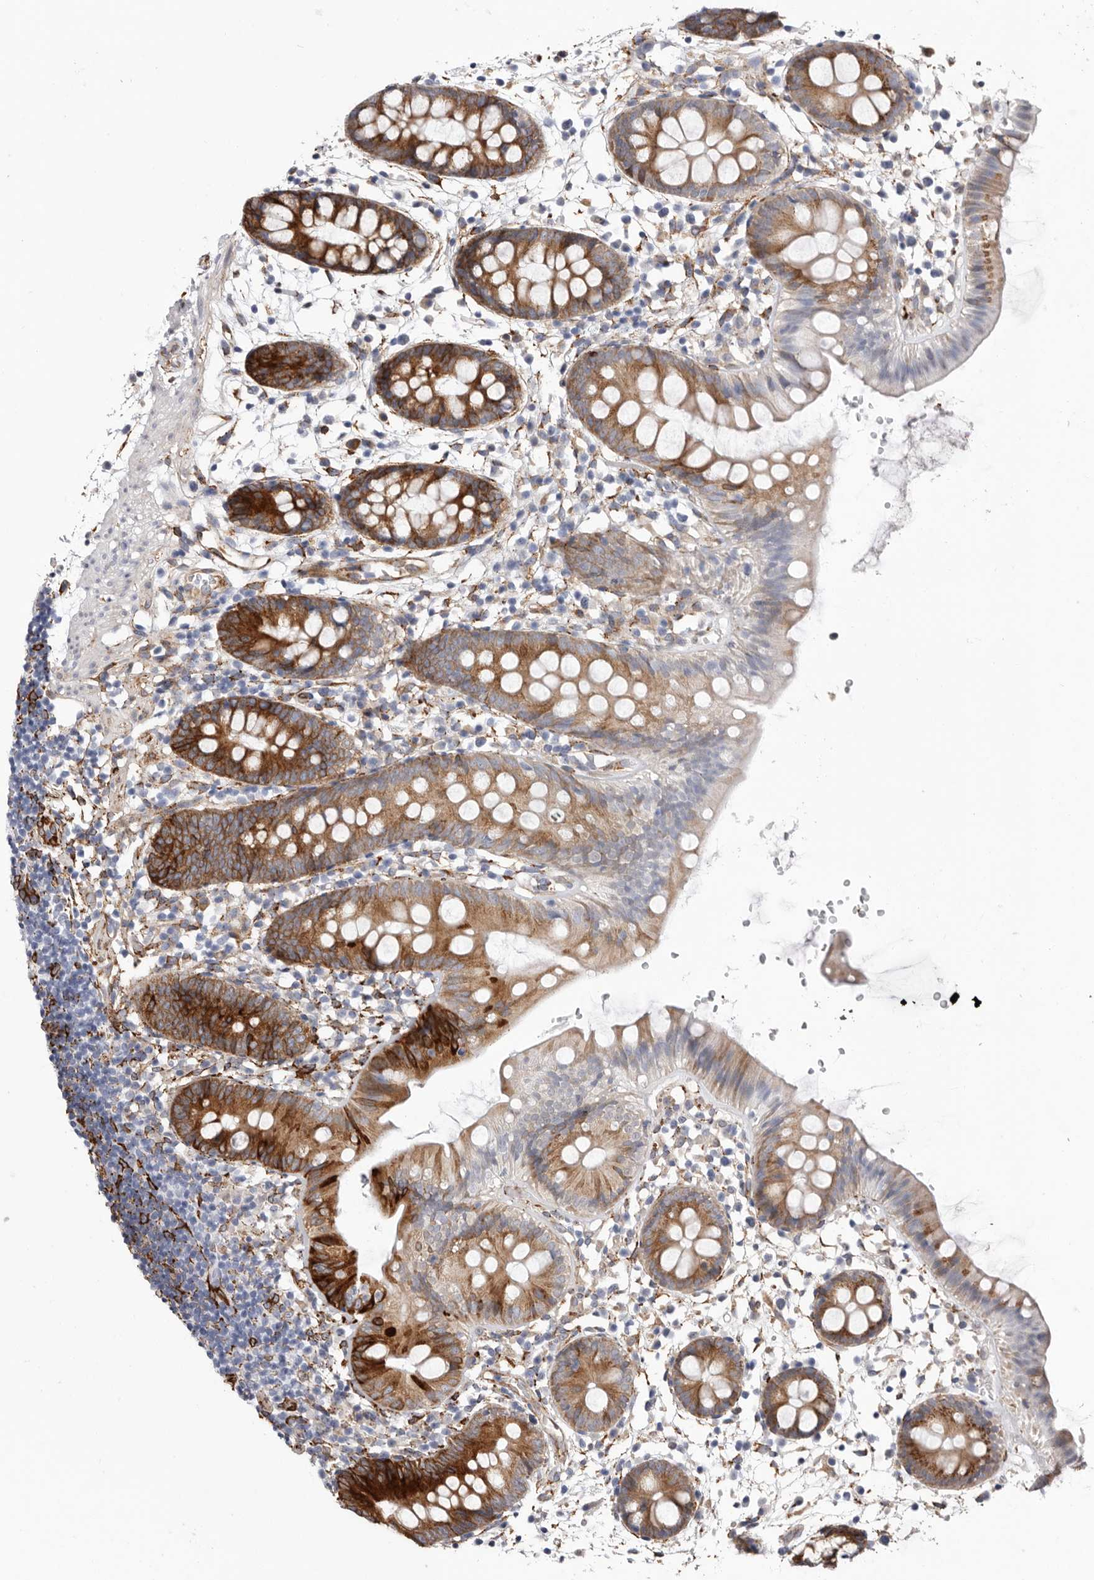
{"staining": {"intensity": "strong", "quantity": ">75%", "location": "cytoplasmic/membranous"}, "tissue": "colon", "cell_type": "Endothelial cells", "image_type": "normal", "snomed": [{"axis": "morphology", "description": "Normal tissue, NOS"}, {"axis": "topography", "description": "Colon"}], "caption": "Unremarkable colon exhibits strong cytoplasmic/membranous expression in about >75% of endothelial cells.", "gene": "SEMA3E", "patient": {"sex": "male", "age": 56}}